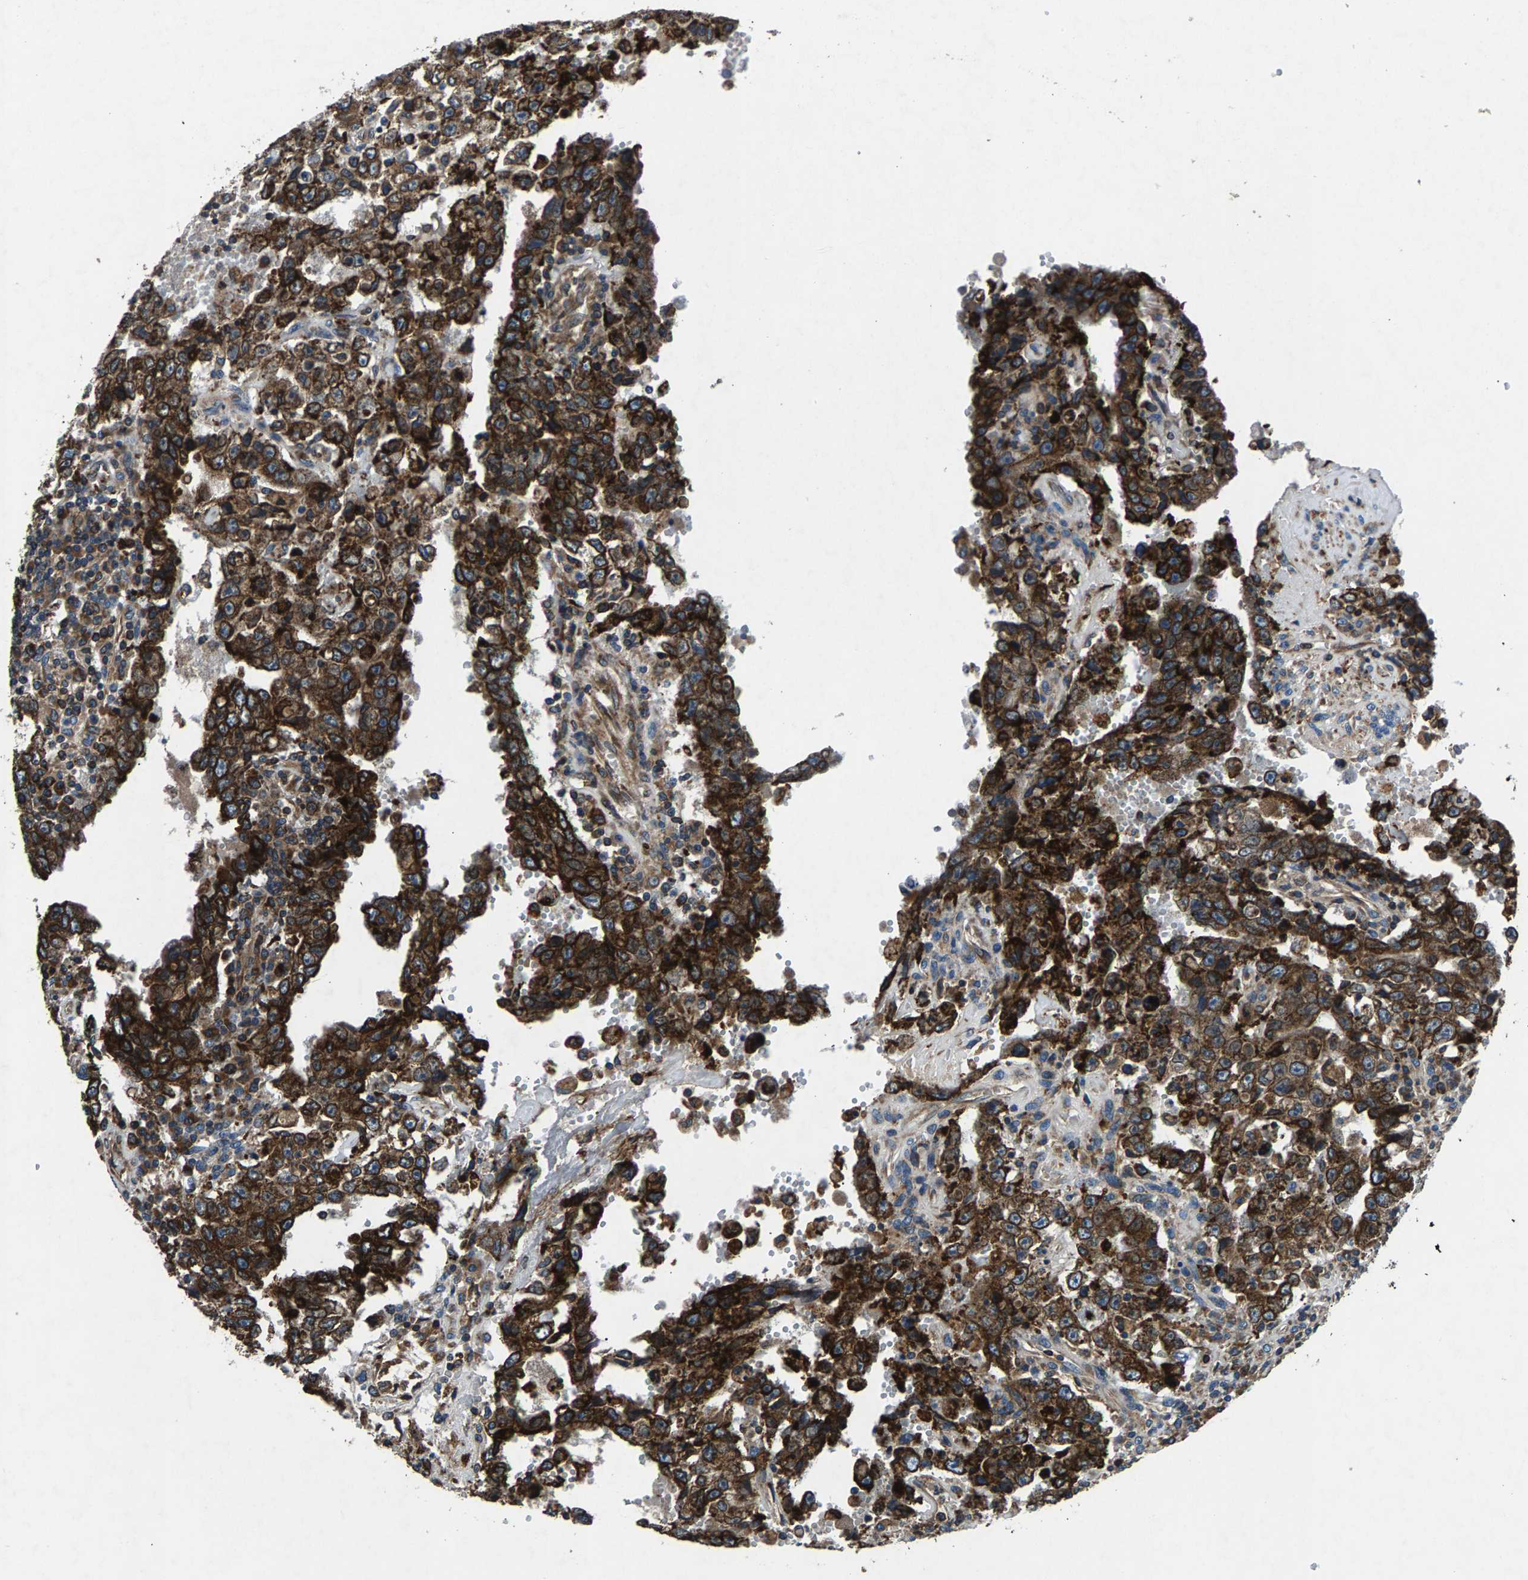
{"staining": {"intensity": "strong", "quantity": ">75%", "location": "cytoplasmic/membranous"}, "tissue": "testis cancer", "cell_type": "Tumor cells", "image_type": "cancer", "snomed": [{"axis": "morphology", "description": "Carcinoma, Embryonal, NOS"}, {"axis": "topography", "description": "Testis"}], "caption": "Immunohistochemistry staining of testis cancer (embryonal carcinoma), which shows high levels of strong cytoplasmic/membranous staining in approximately >75% of tumor cells indicating strong cytoplasmic/membranous protein positivity. The staining was performed using DAB (3,3'-diaminobenzidine) (brown) for protein detection and nuclei were counterstained in hematoxylin (blue).", "gene": "LPCAT1", "patient": {"sex": "male", "age": 26}}